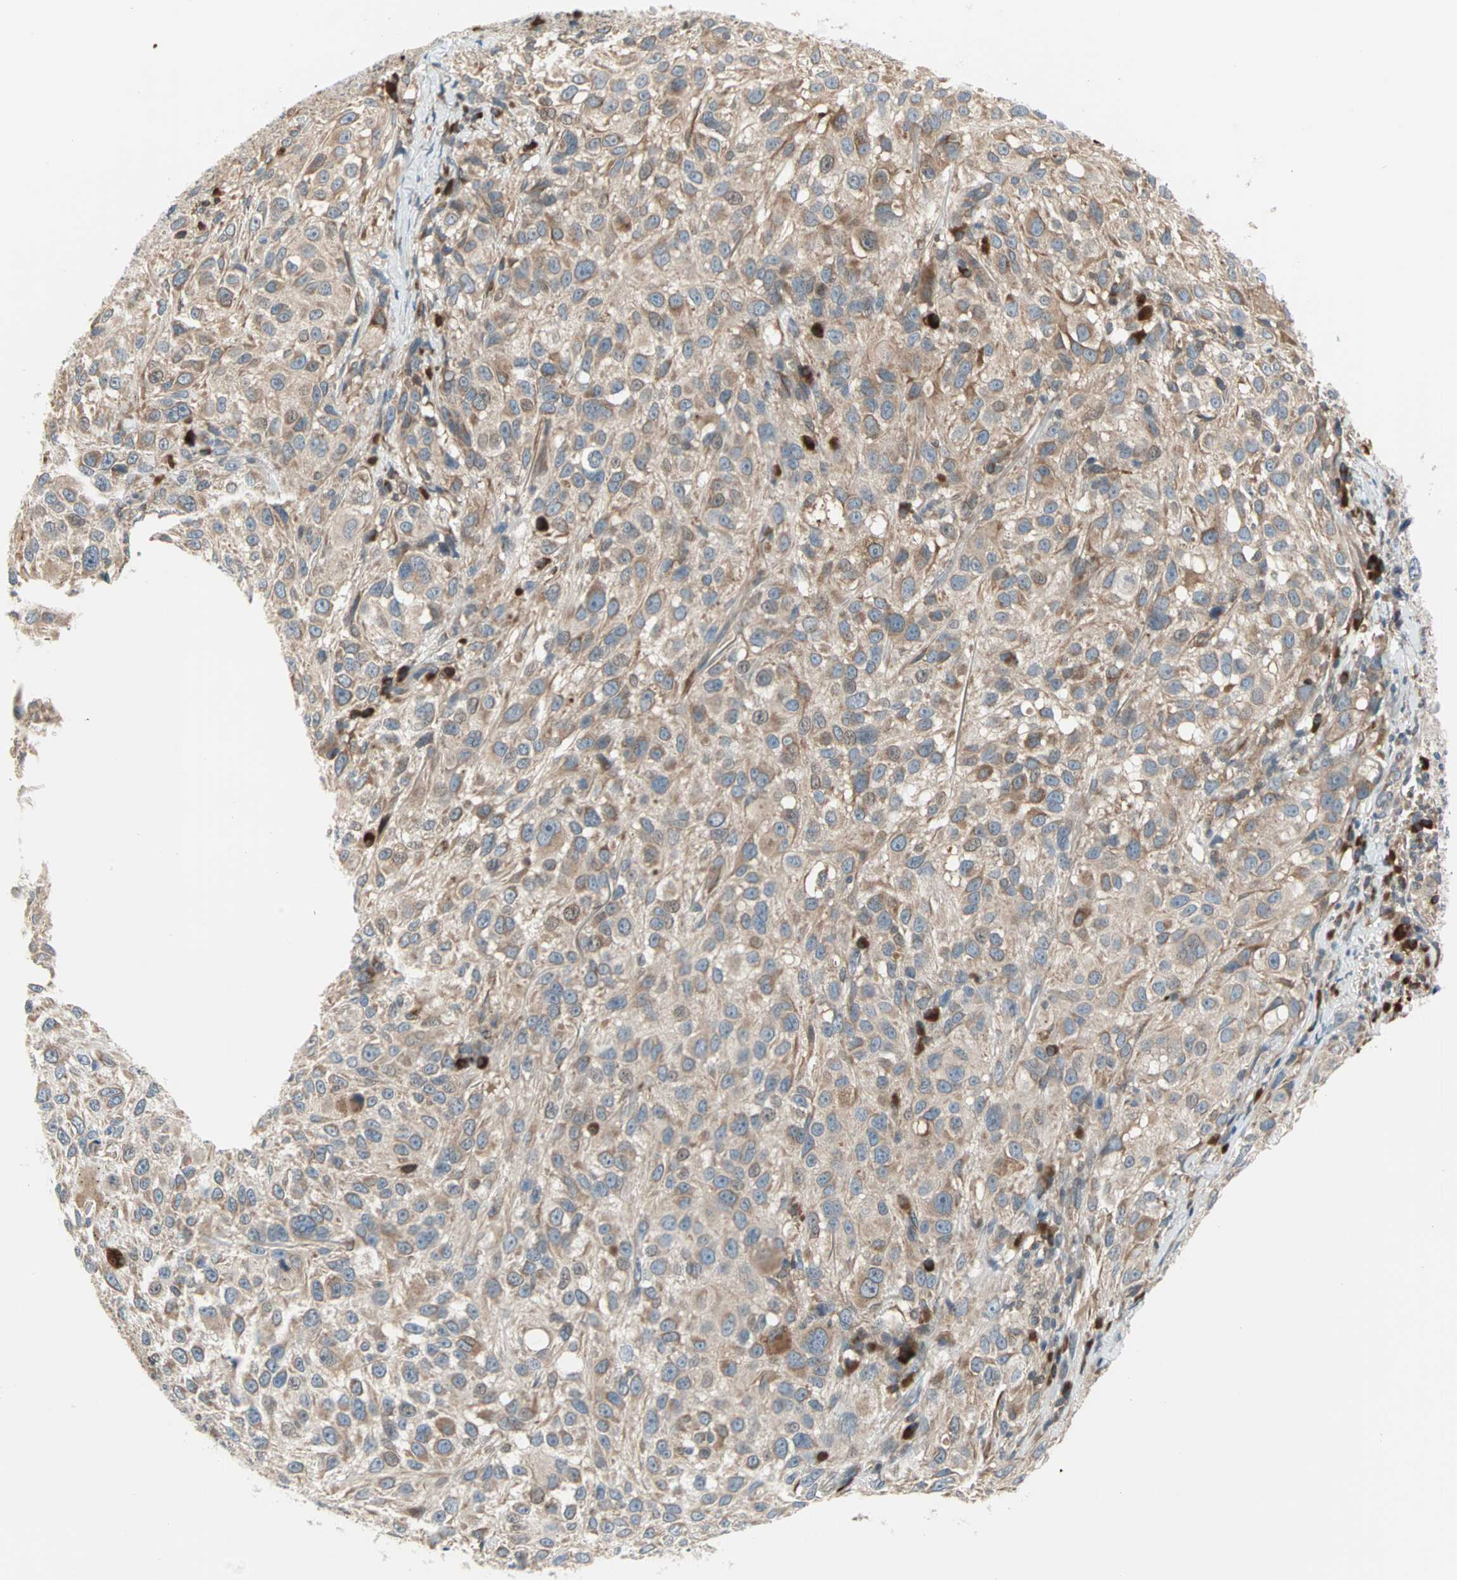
{"staining": {"intensity": "moderate", "quantity": ">75%", "location": "cytoplasmic/membranous"}, "tissue": "melanoma", "cell_type": "Tumor cells", "image_type": "cancer", "snomed": [{"axis": "morphology", "description": "Necrosis, NOS"}, {"axis": "morphology", "description": "Malignant melanoma, NOS"}, {"axis": "topography", "description": "Skin"}], "caption": "High-magnification brightfield microscopy of malignant melanoma stained with DAB (brown) and counterstained with hematoxylin (blue). tumor cells exhibit moderate cytoplasmic/membranous expression is identified in approximately>75% of cells.", "gene": "SAR1A", "patient": {"sex": "female", "age": 87}}